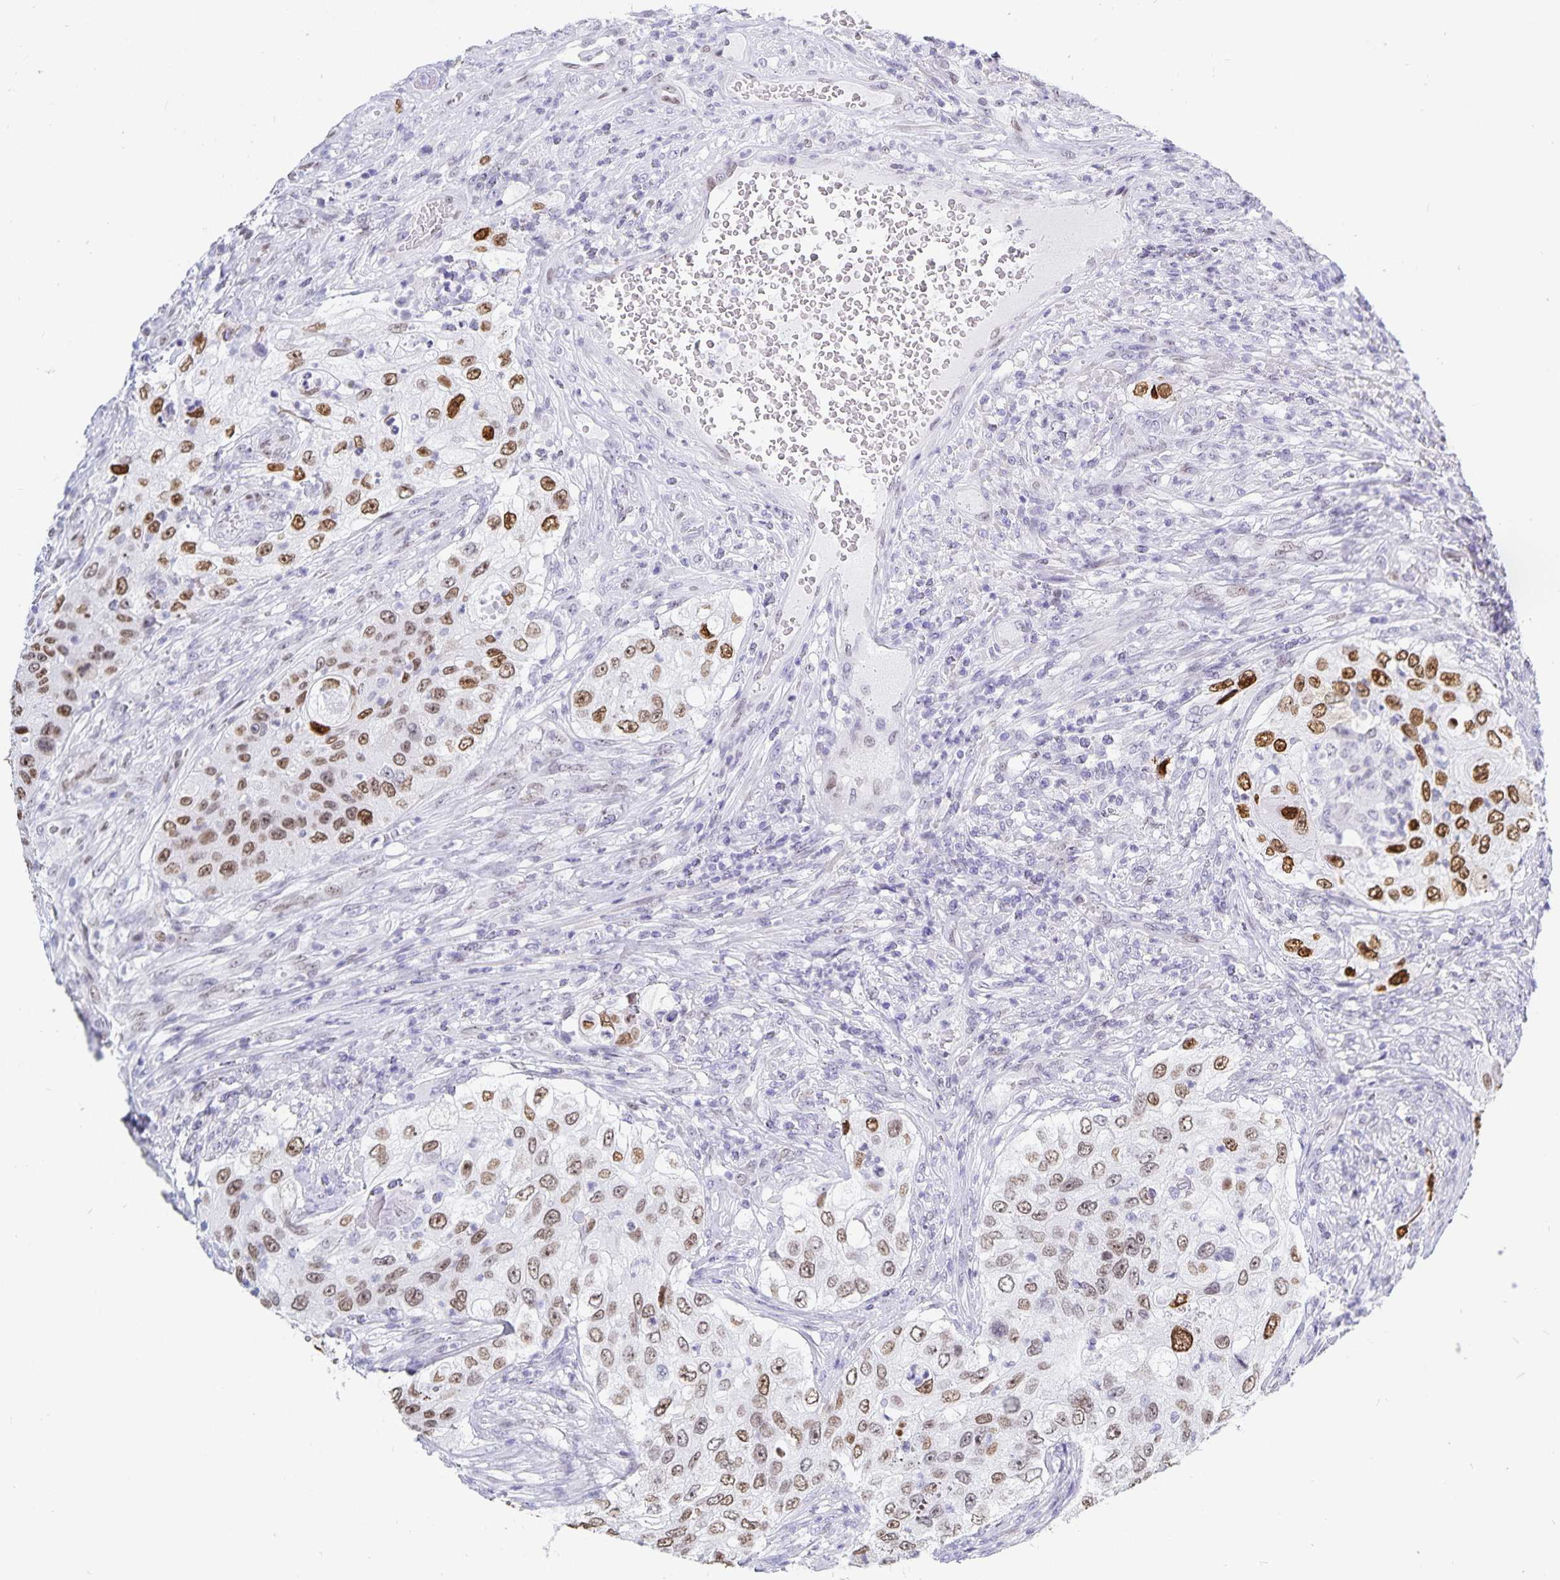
{"staining": {"intensity": "moderate", "quantity": ">75%", "location": "nuclear"}, "tissue": "urothelial cancer", "cell_type": "Tumor cells", "image_type": "cancer", "snomed": [{"axis": "morphology", "description": "Urothelial carcinoma, High grade"}, {"axis": "topography", "description": "Urinary bladder"}], "caption": "The photomicrograph shows staining of urothelial cancer, revealing moderate nuclear protein staining (brown color) within tumor cells.", "gene": "HMGB3", "patient": {"sex": "female", "age": 60}}